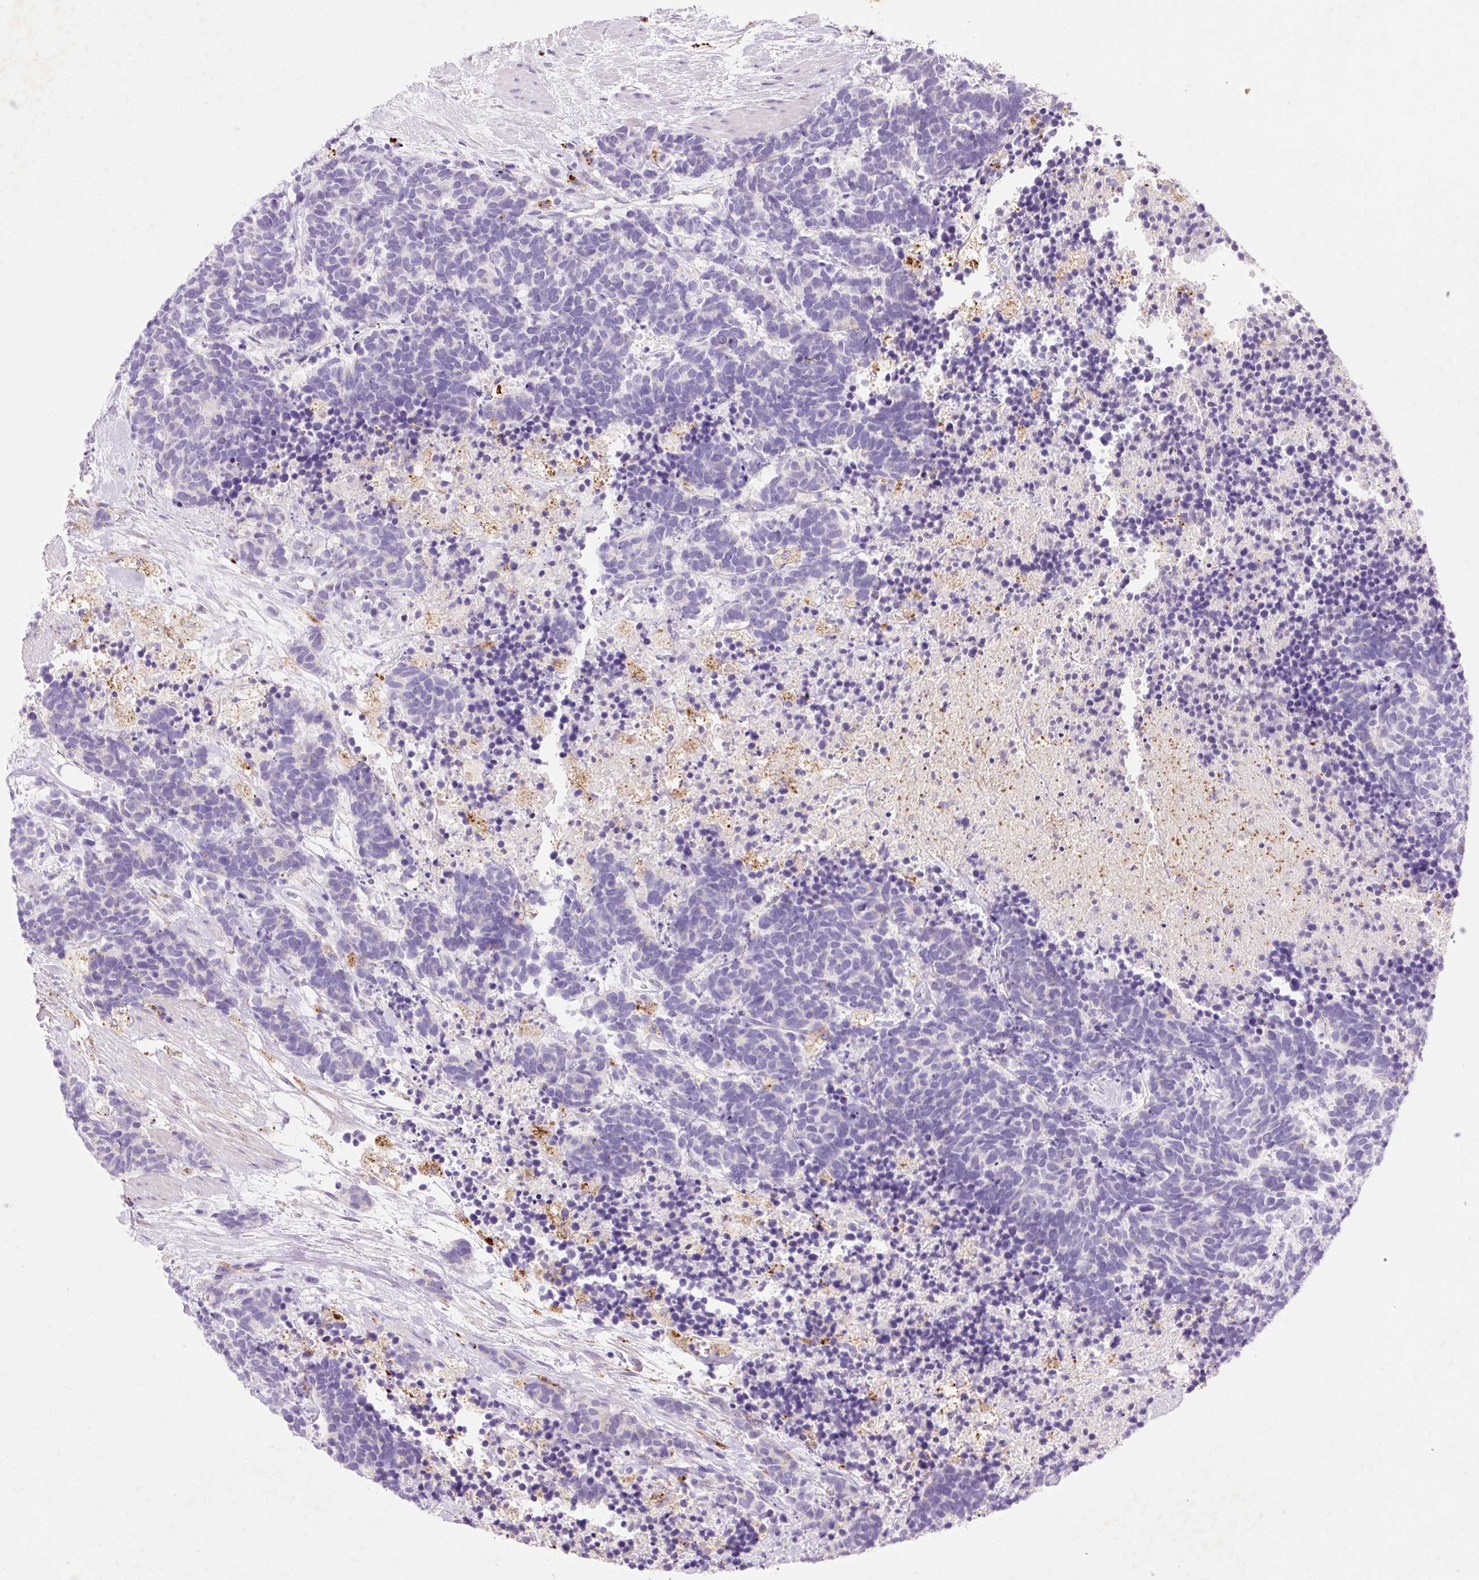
{"staining": {"intensity": "negative", "quantity": "none", "location": "none"}, "tissue": "carcinoid", "cell_type": "Tumor cells", "image_type": "cancer", "snomed": [{"axis": "morphology", "description": "Carcinoma, NOS"}, {"axis": "morphology", "description": "Carcinoid, malignant, NOS"}, {"axis": "topography", "description": "Prostate"}], "caption": "This micrograph is of carcinoid stained with IHC to label a protein in brown with the nuclei are counter-stained blue. There is no positivity in tumor cells.", "gene": "HEXA", "patient": {"sex": "male", "age": 57}}